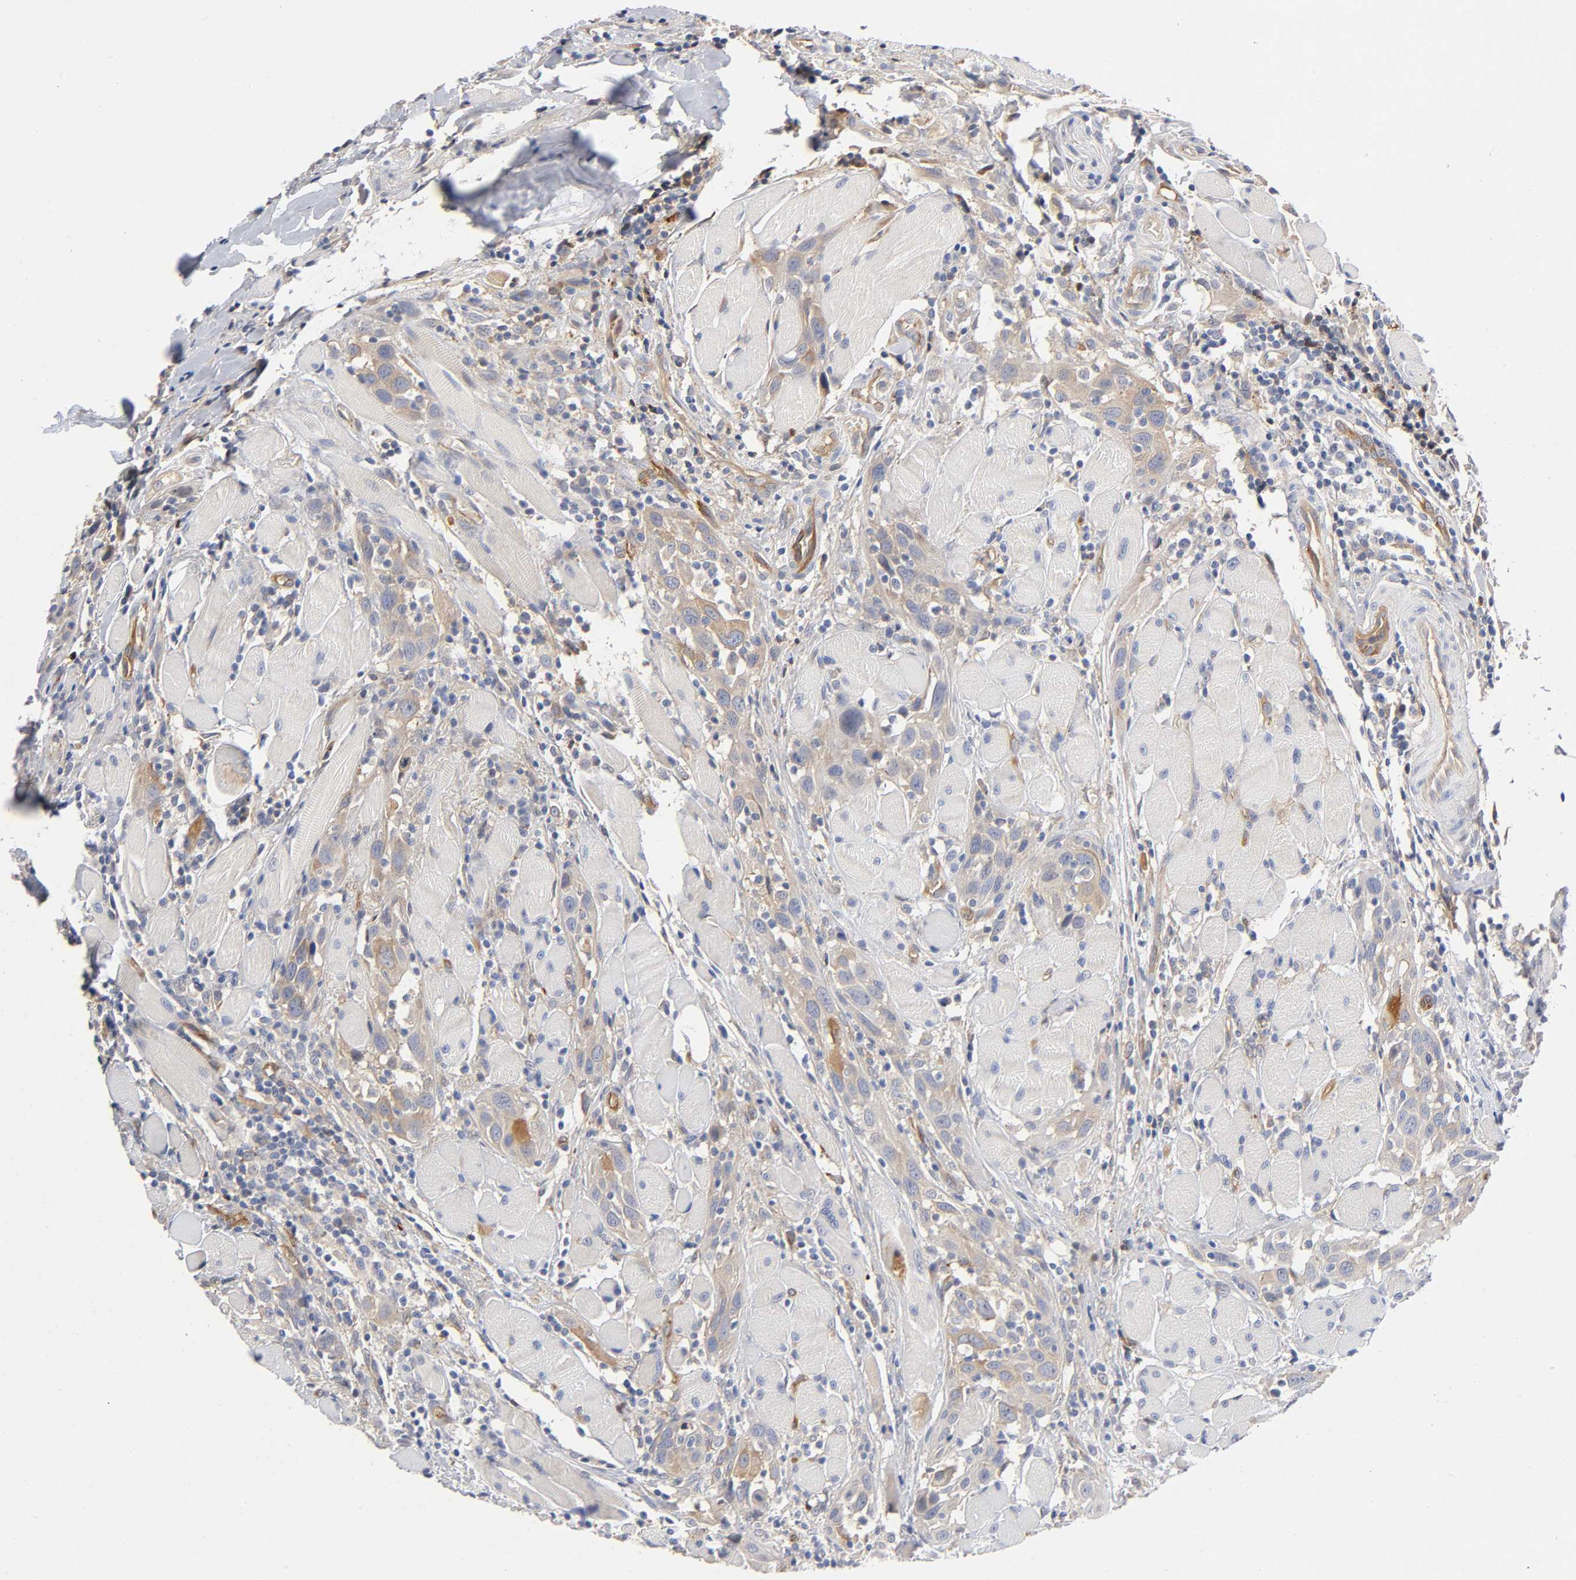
{"staining": {"intensity": "weak", "quantity": ">75%", "location": "cytoplasmic/membranous"}, "tissue": "head and neck cancer", "cell_type": "Tumor cells", "image_type": "cancer", "snomed": [{"axis": "morphology", "description": "Squamous cell carcinoma, NOS"}, {"axis": "topography", "description": "Oral tissue"}, {"axis": "topography", "description": "Head-Neck"}], "caption": "Immunohistochemistry (IHC) (DAB (3,3'-diaminobenzidine)) staining of human squamous cell carcinoma (head and neck) reveals weak cytoplasmic/membranous protein expression in about >75% of tumor cells. The protein is shown in brown color, while the nuclei are stained blue.", "gene": "NOVA1", "patient": {"sex": "female", "age": 50}}